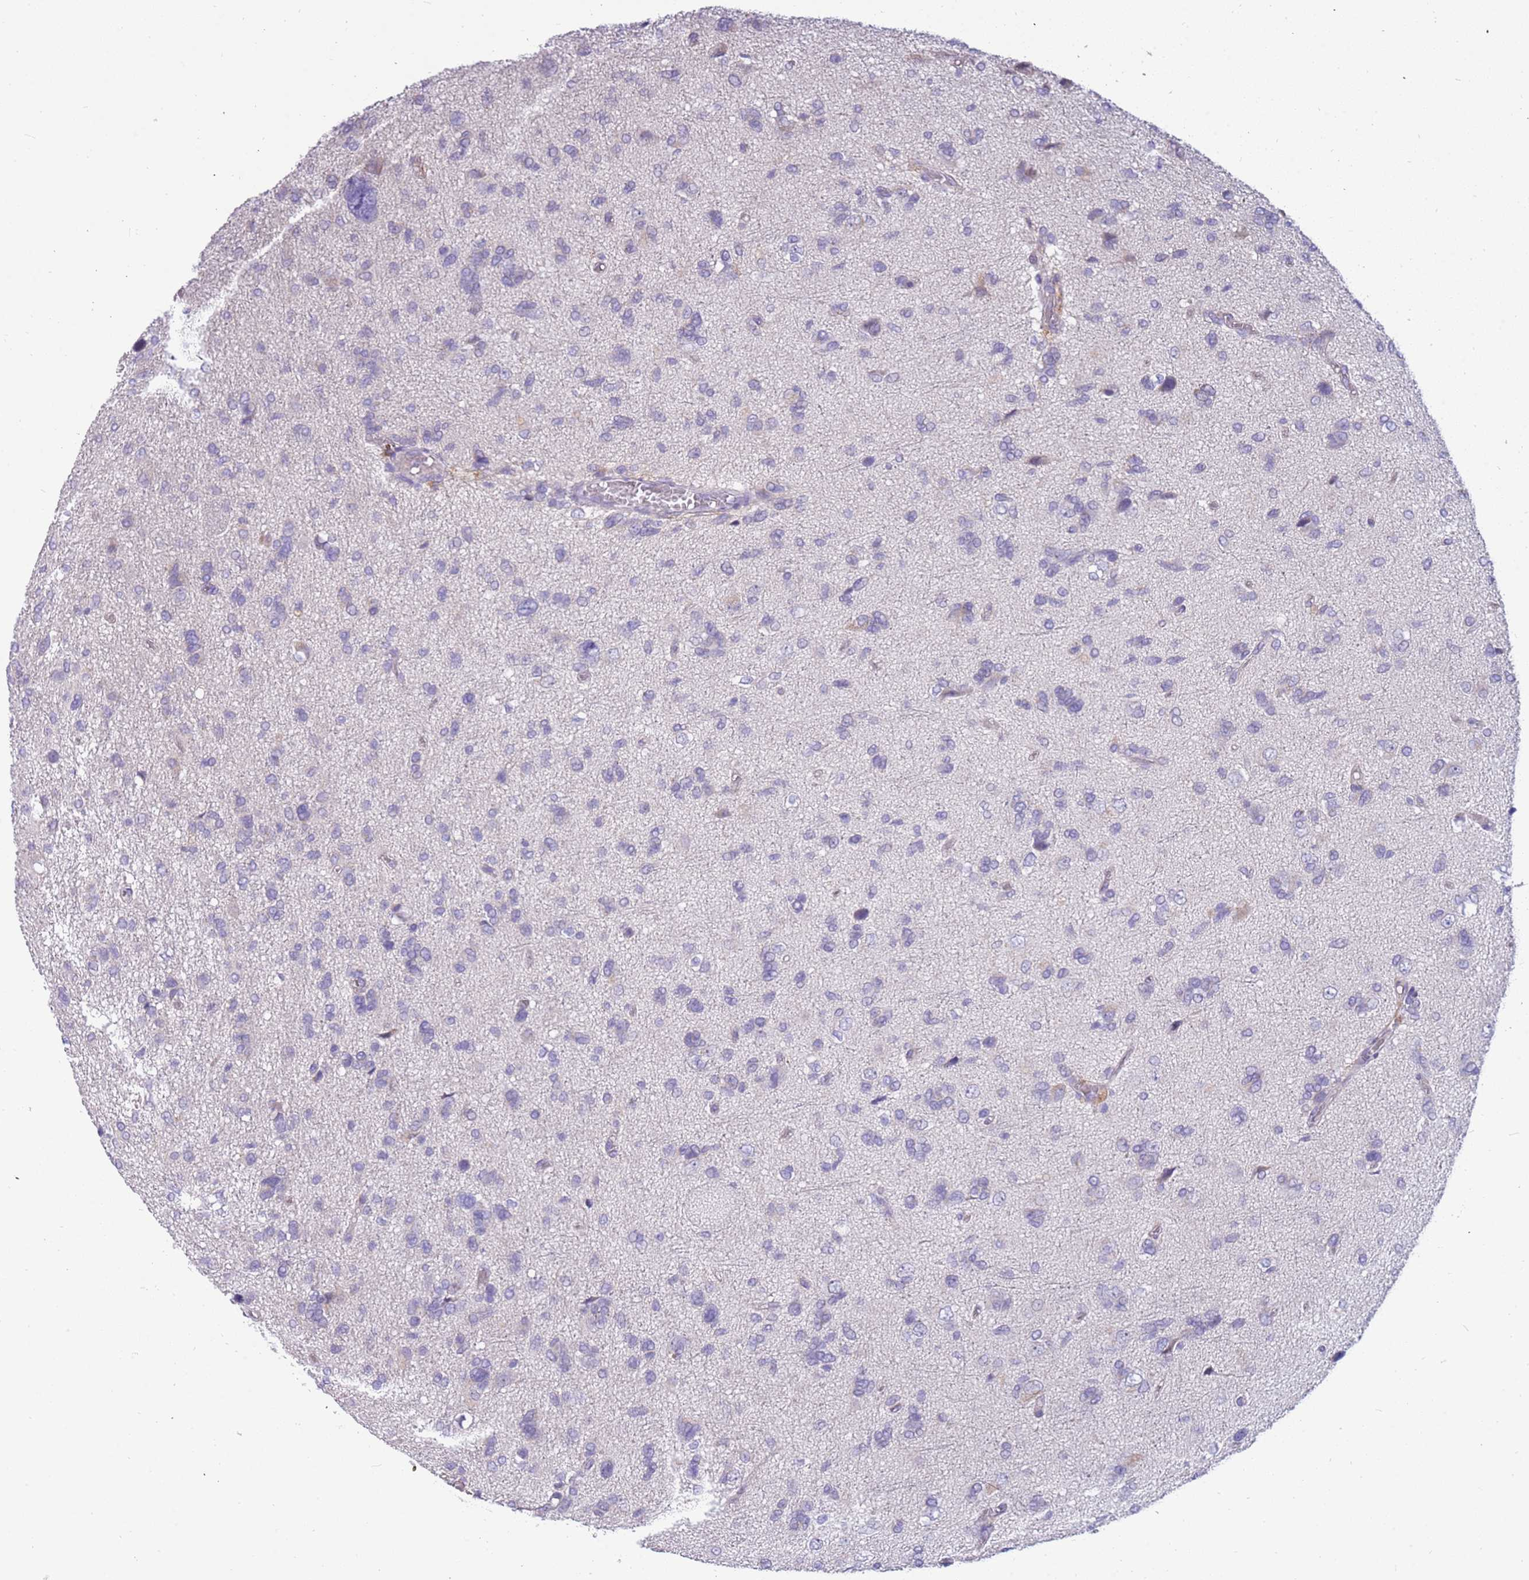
{"staining": {"intensity": "negative", "quantity": "none", "location": "none"}, "tissue": "glioma", "cell_type": "Tumor cells", "image_type": "cancer", "snomed": [{"axis": "morphology", "description": "Glioma, malignant, High grade"}, {"axis": "topography", "description": "Brain"}], "caption": "A micrograph of human glioma is negative for staining in tumor cells. (DAB immunohistochemistry (IHC) with hematoxylin counter stain).", "gene": "RHCG", "patient": {"sex": "female", "age": 59}}